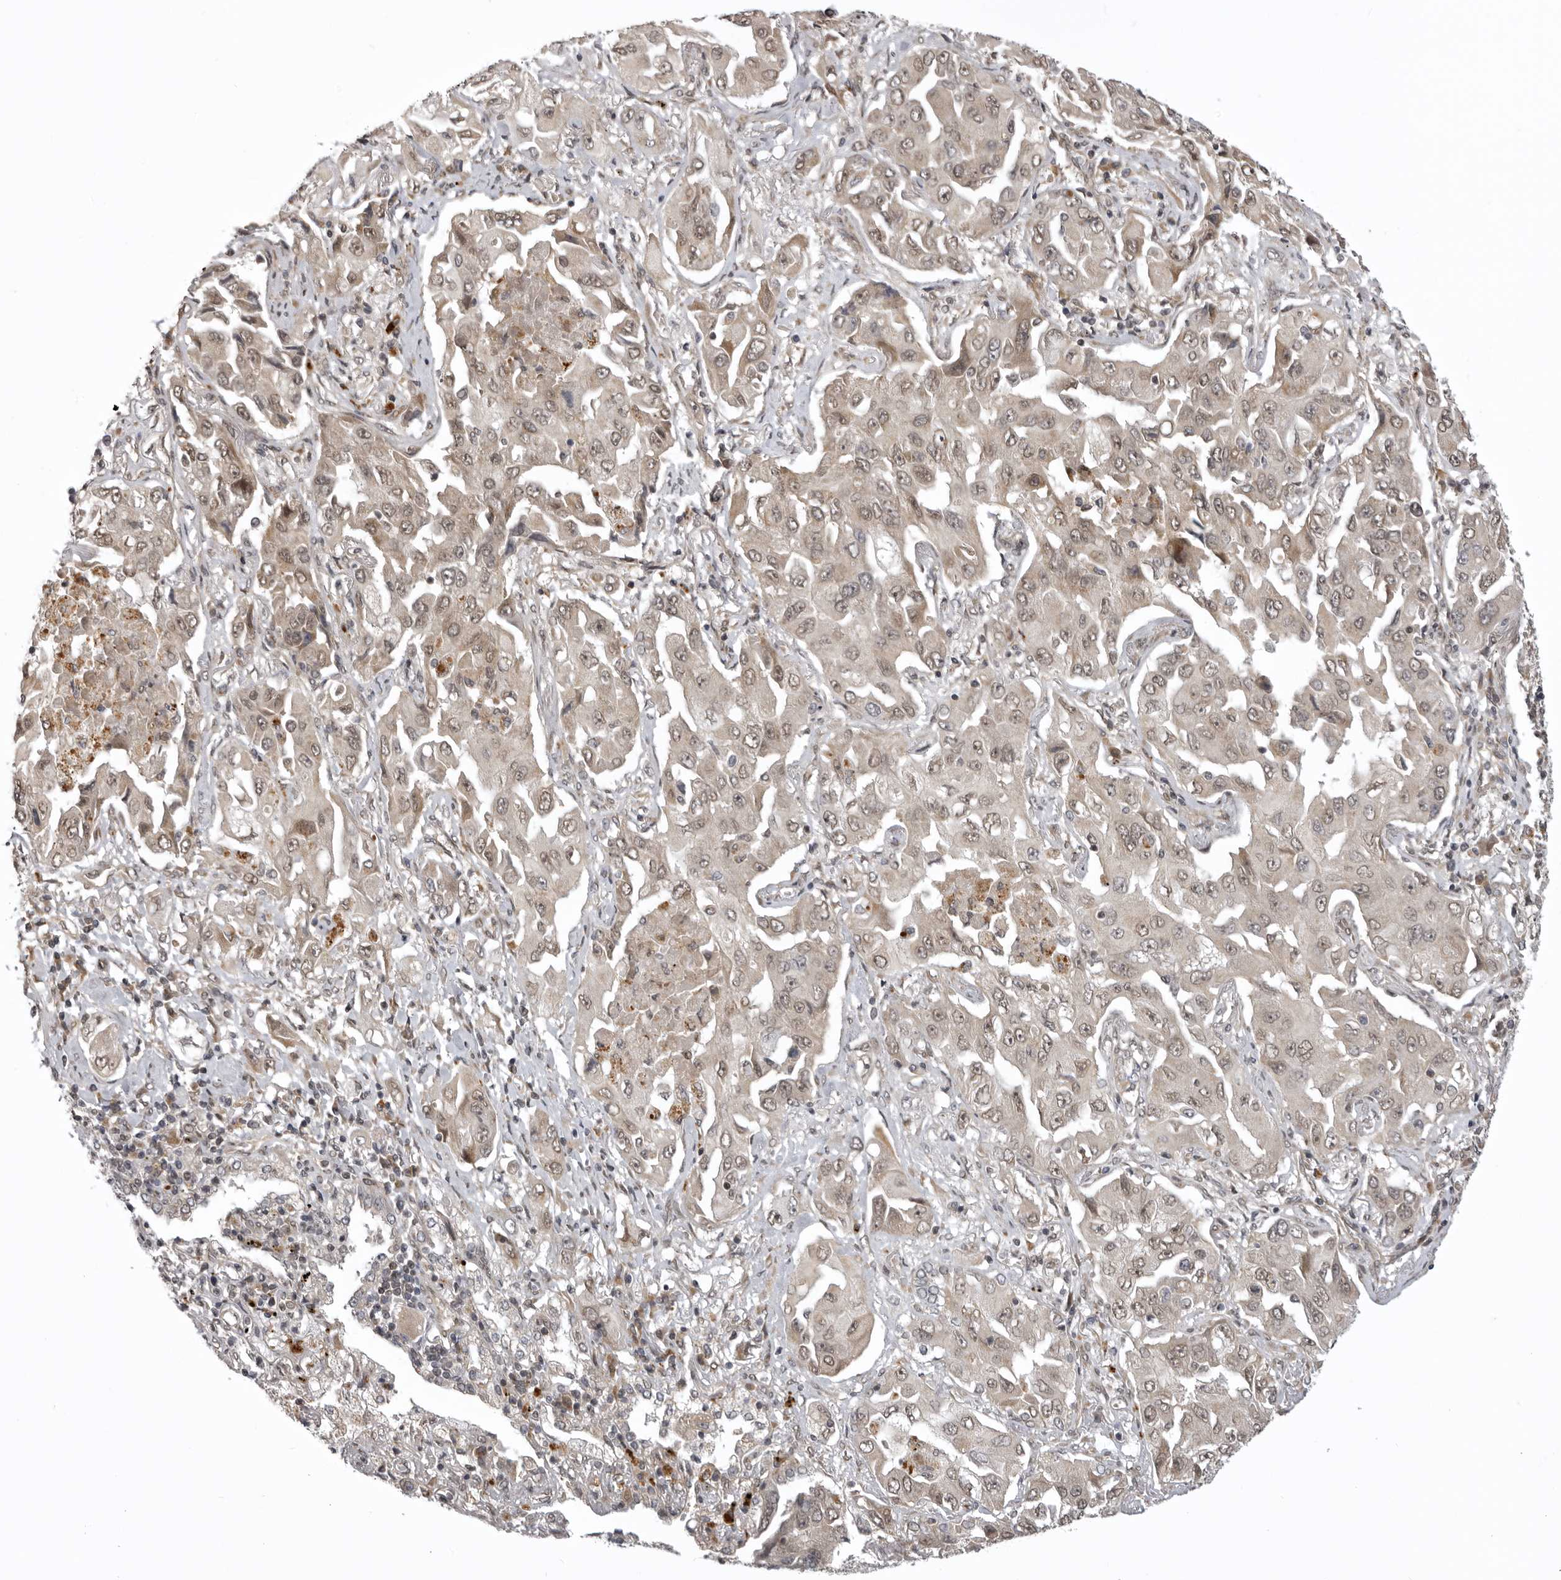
{"staining": {"intensity": "weak", "quantity": "25%-75%", "location": "cytoplasmic/membranous,nuclear"}, "tissue": "lung cancer", "cell_type": "Tumor cells", "image_type": "cancer", "snomed": [{"axis": "morphology", "description": "Adenocarcinoma, NOS"}, {"axis": "topography", "description": "Lung"}], "caption": "An IHC histopathology image of tumor tissue is shown. Protein staining in brown labels weak cytoplasmic/membranous and nuclear positivity in lung adenocarcinoma within tumor cells. The staining was performed using DAB (3,3'-diaminobenzidine), with brown indicating positive protein expression. Nuclei are stained blue with hematoxylin.", "gene": "C1orf109", "patient": {"sex": "female", "age": 65}}